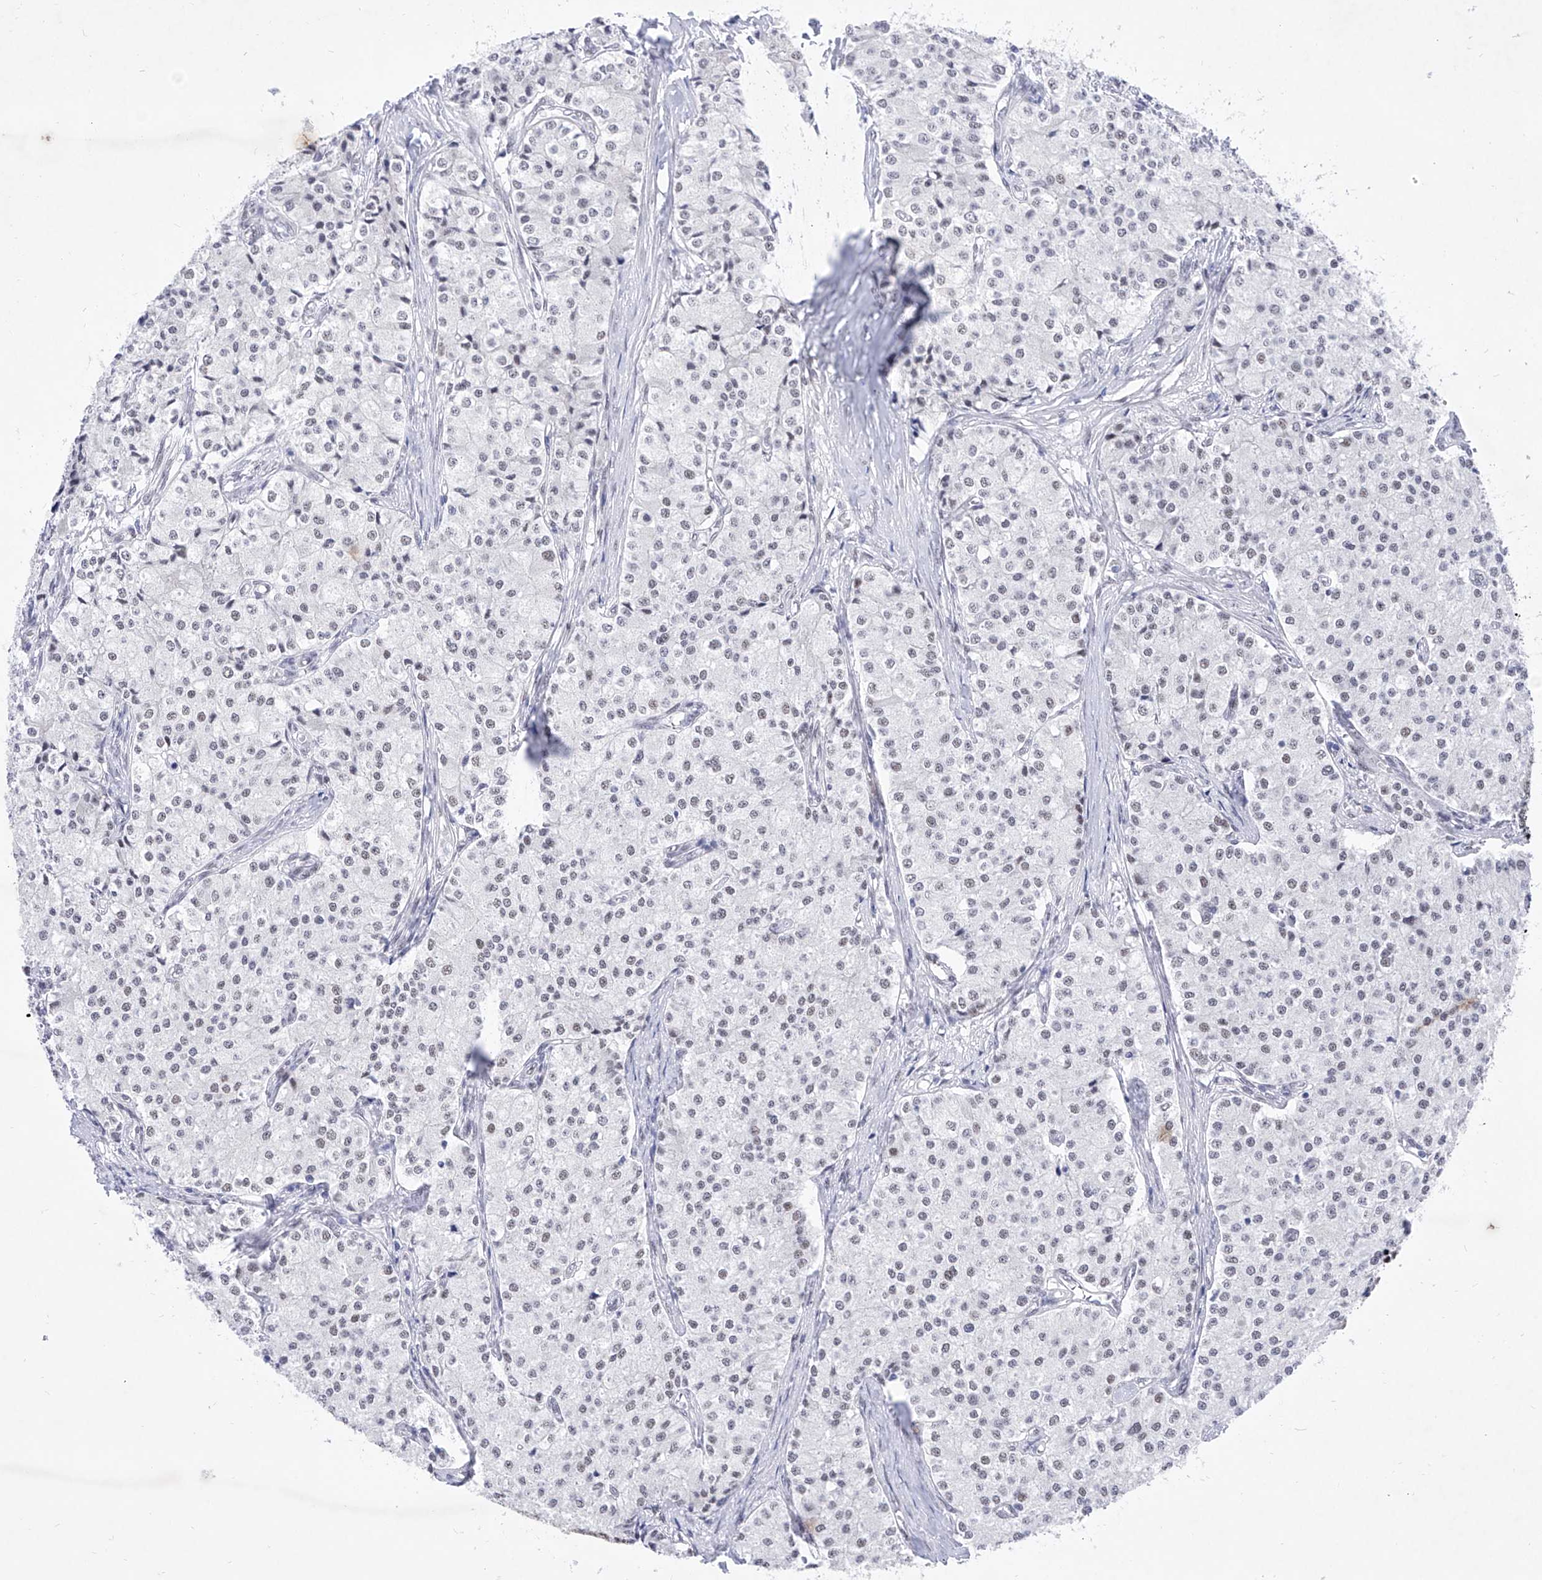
{"staining": {"intensity": "negative", "quantity": "none", "location": "none"}, "tissue": "carcinoid", "cell_type": "Tumor cells", "image_type": "cancer", "snomed": [{"axis": "morphology", "description": "Carcinoid, malignant, NOS"}, {"axis": "topography", "description": "Colon"}], "caption": "Tumor cells are negative for brown protein staining in malignant carcinoid.", "gene": "ATN1", "patient": {"sex": "female", "age": 52}}